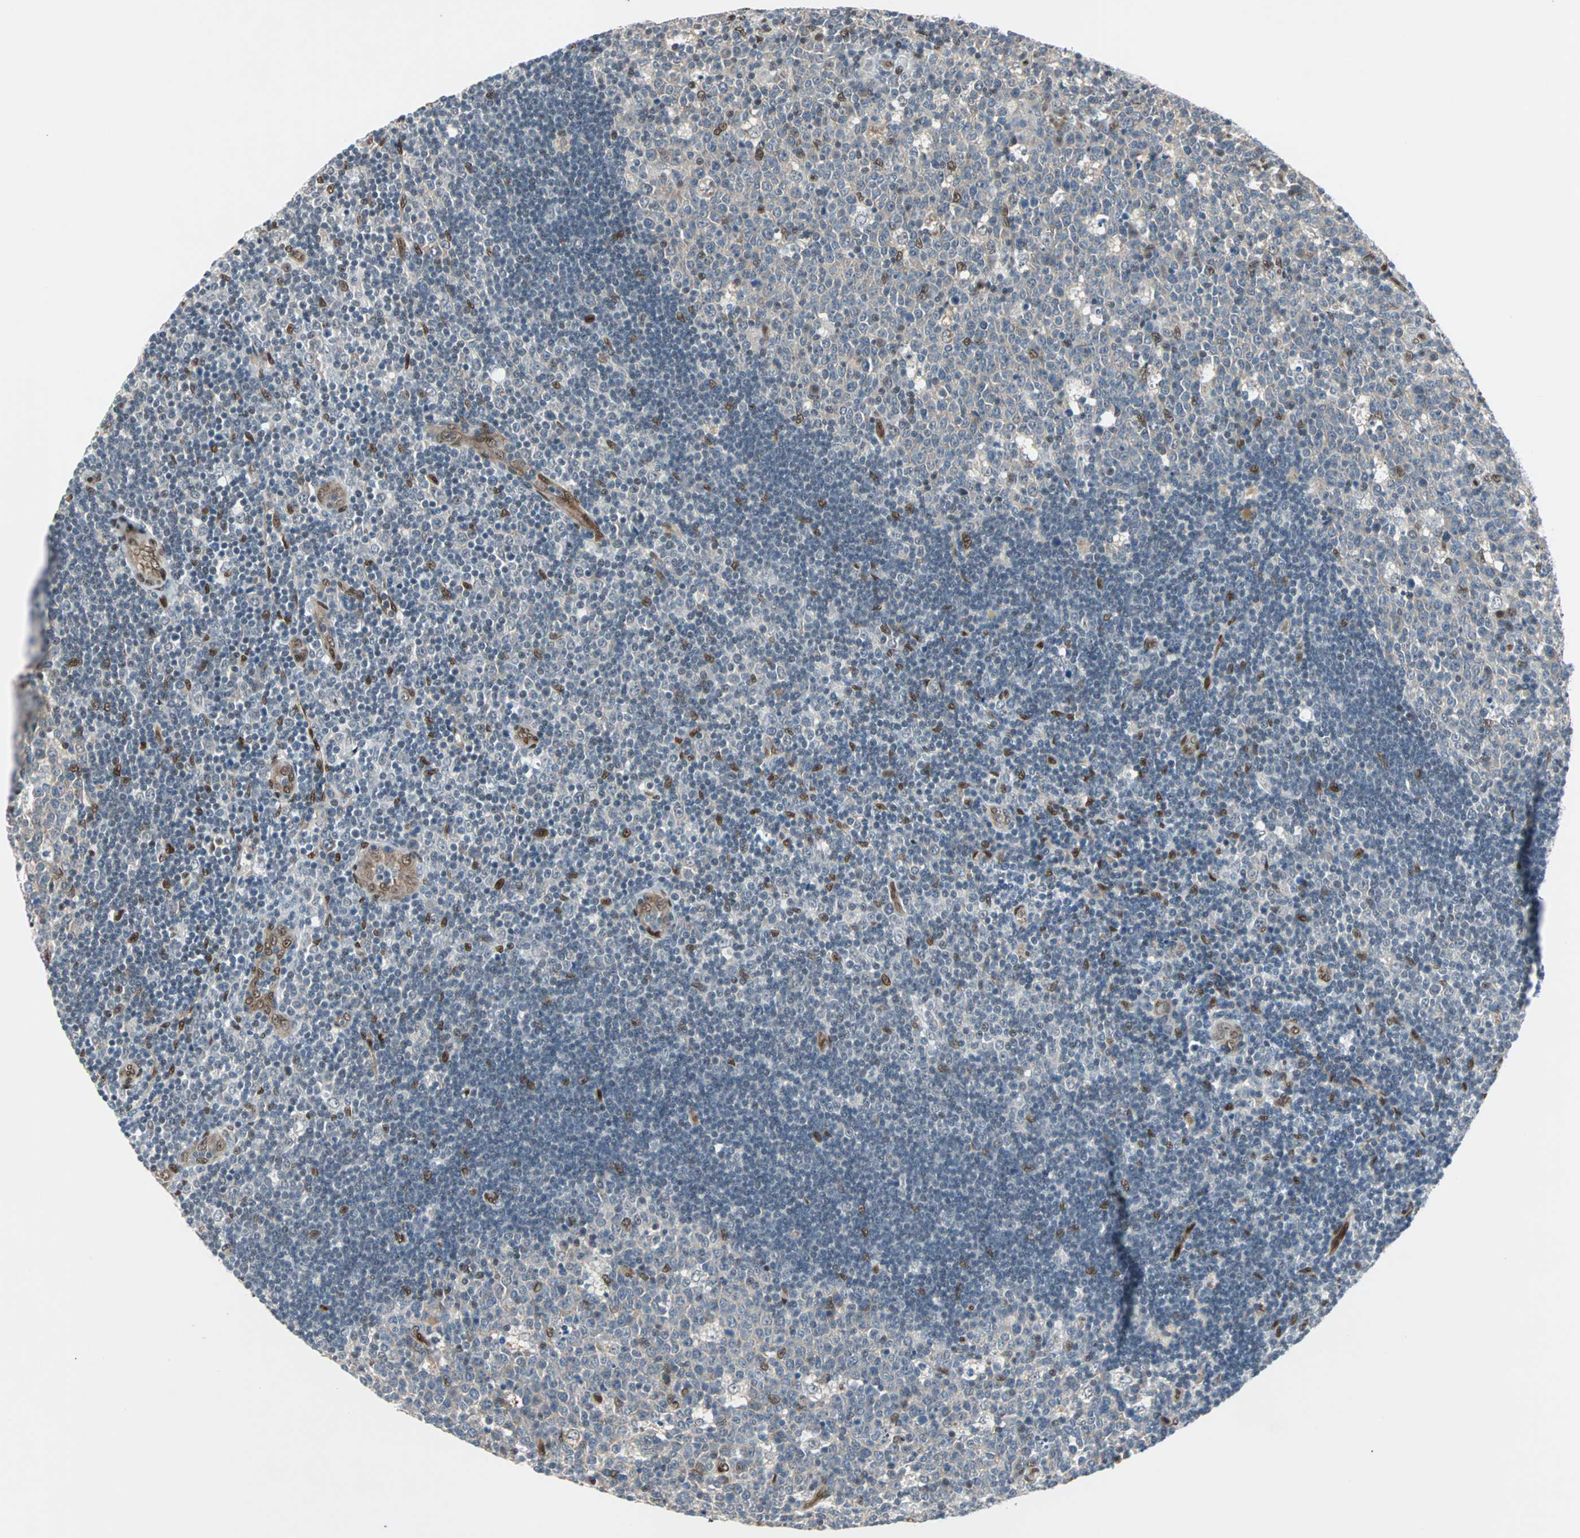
{"staining": {"intensity": "weak", "quantity": "25%-75%", "location": "cytoplasmic/membranous"}, "tissue": "lymph node", "cell_type": "Germinal center cells", "image_type": "normal", "snomed": [{"axis": "morphology", "description": "Normal tissue, NOS"}, {"axis": "topography", "description": "Lymph node"}, {"axis": "topography", "description": "Salivary gland"}], "caption": "Immunohistochemical staining of benign human lymph node reveals low levels of weak cytoplasmic/membranous expression in approximately 25%-75% of germinal center cells.", "gene": "WWTR1", "patient": {"sex": "male", "age": 8}}